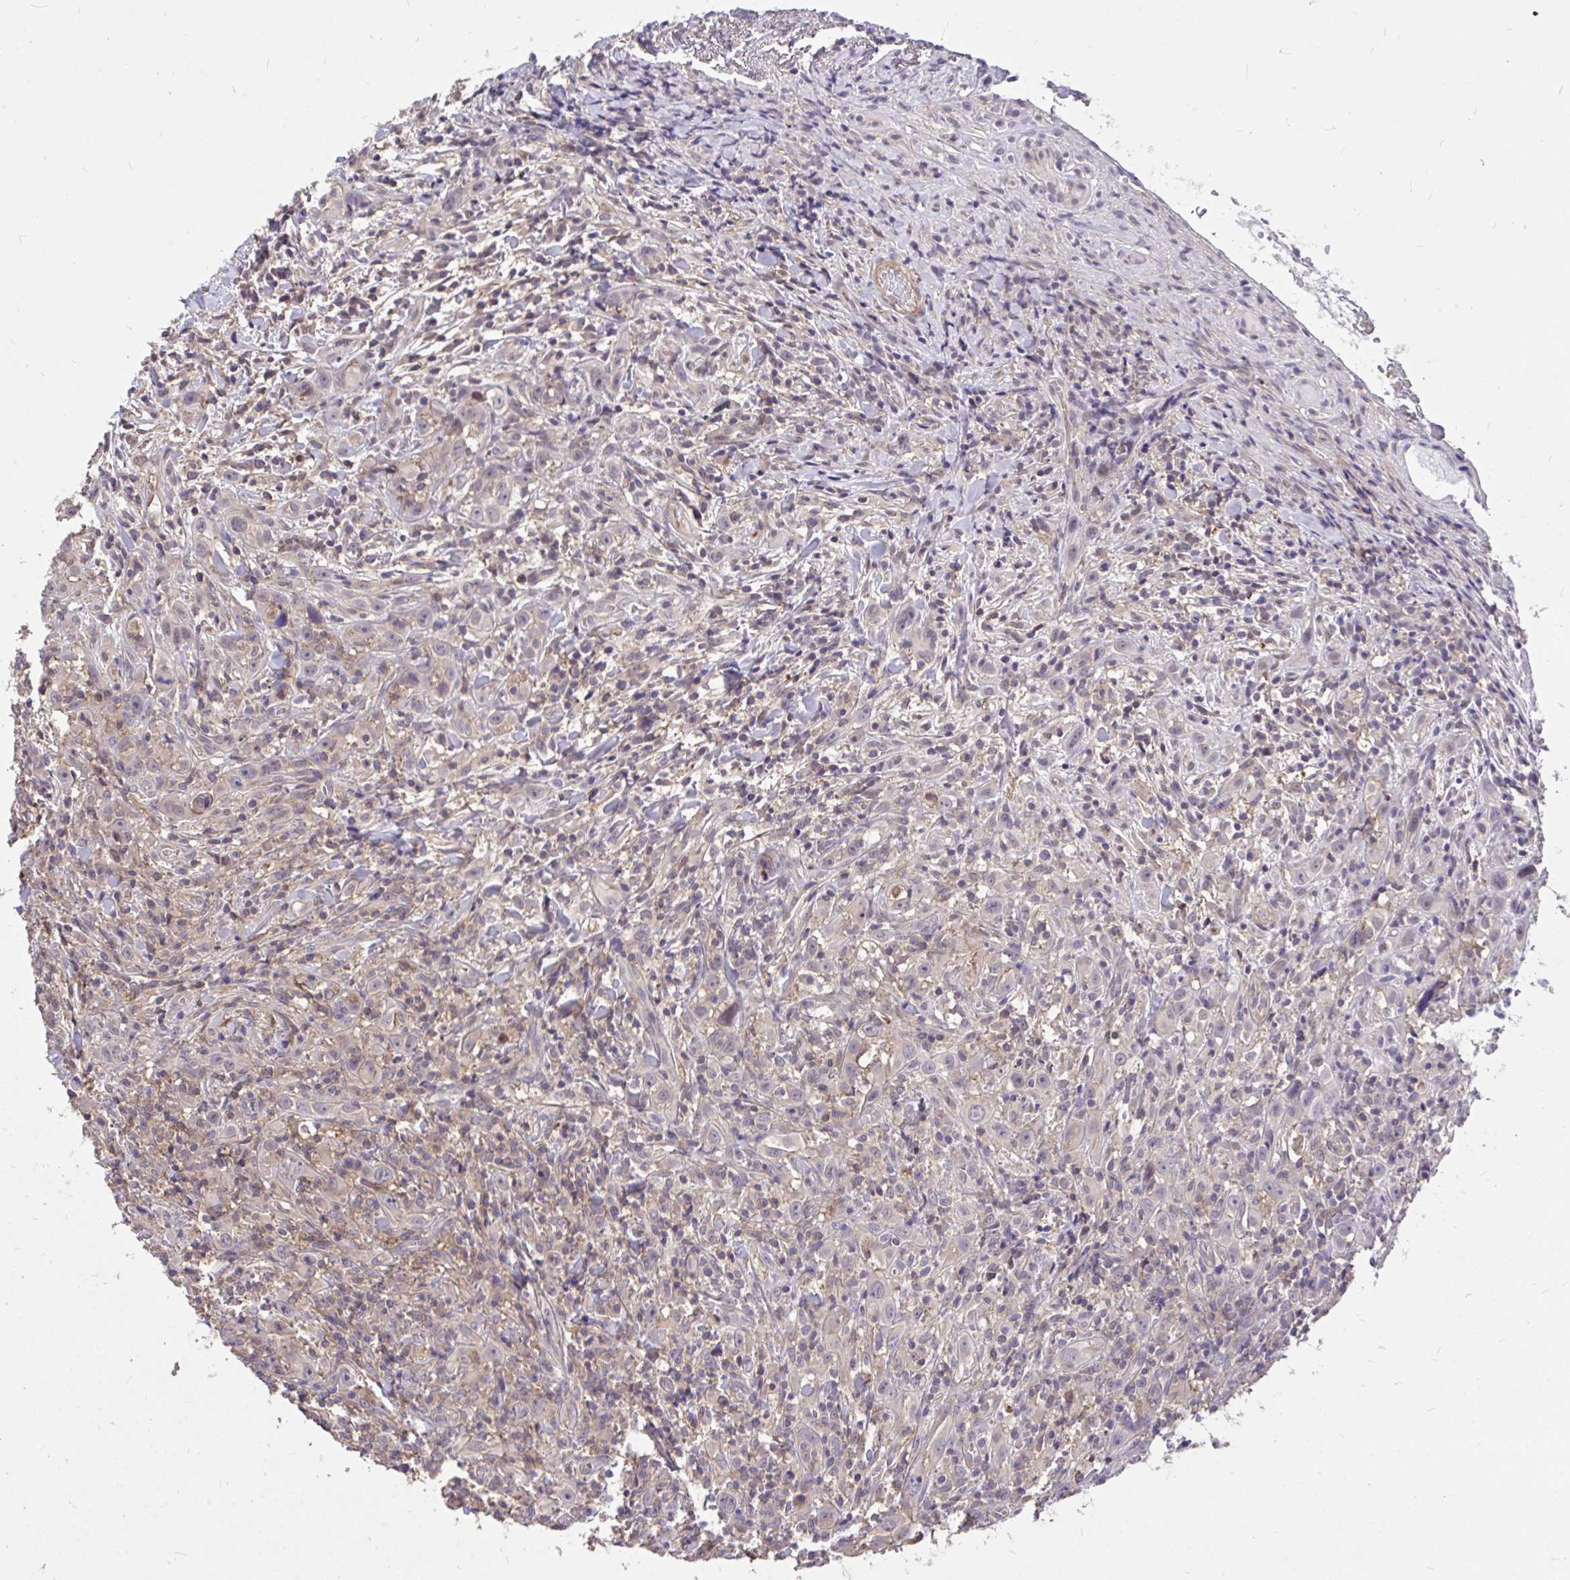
{"staining": {"intensity": "negative", "quantity": "none", "location": "none"}, "tissue": "head and neck cancer", "cell_type": "Tumor cells", "image_type": "cancer", "snomed": [{"axis": "morphology", "description": "Squamous cell carcinoma, NOS"}, {"axis": "topography", "description": "Head-Neck"}], "caption": "This is an immunohistochemistry (IHC) photomicrograph of human squamous cell carcinoma (head and neck). There is no expression in tumor cells.", "gene": "IGFL2", "patient": {"sex": "female", "age": 95}}